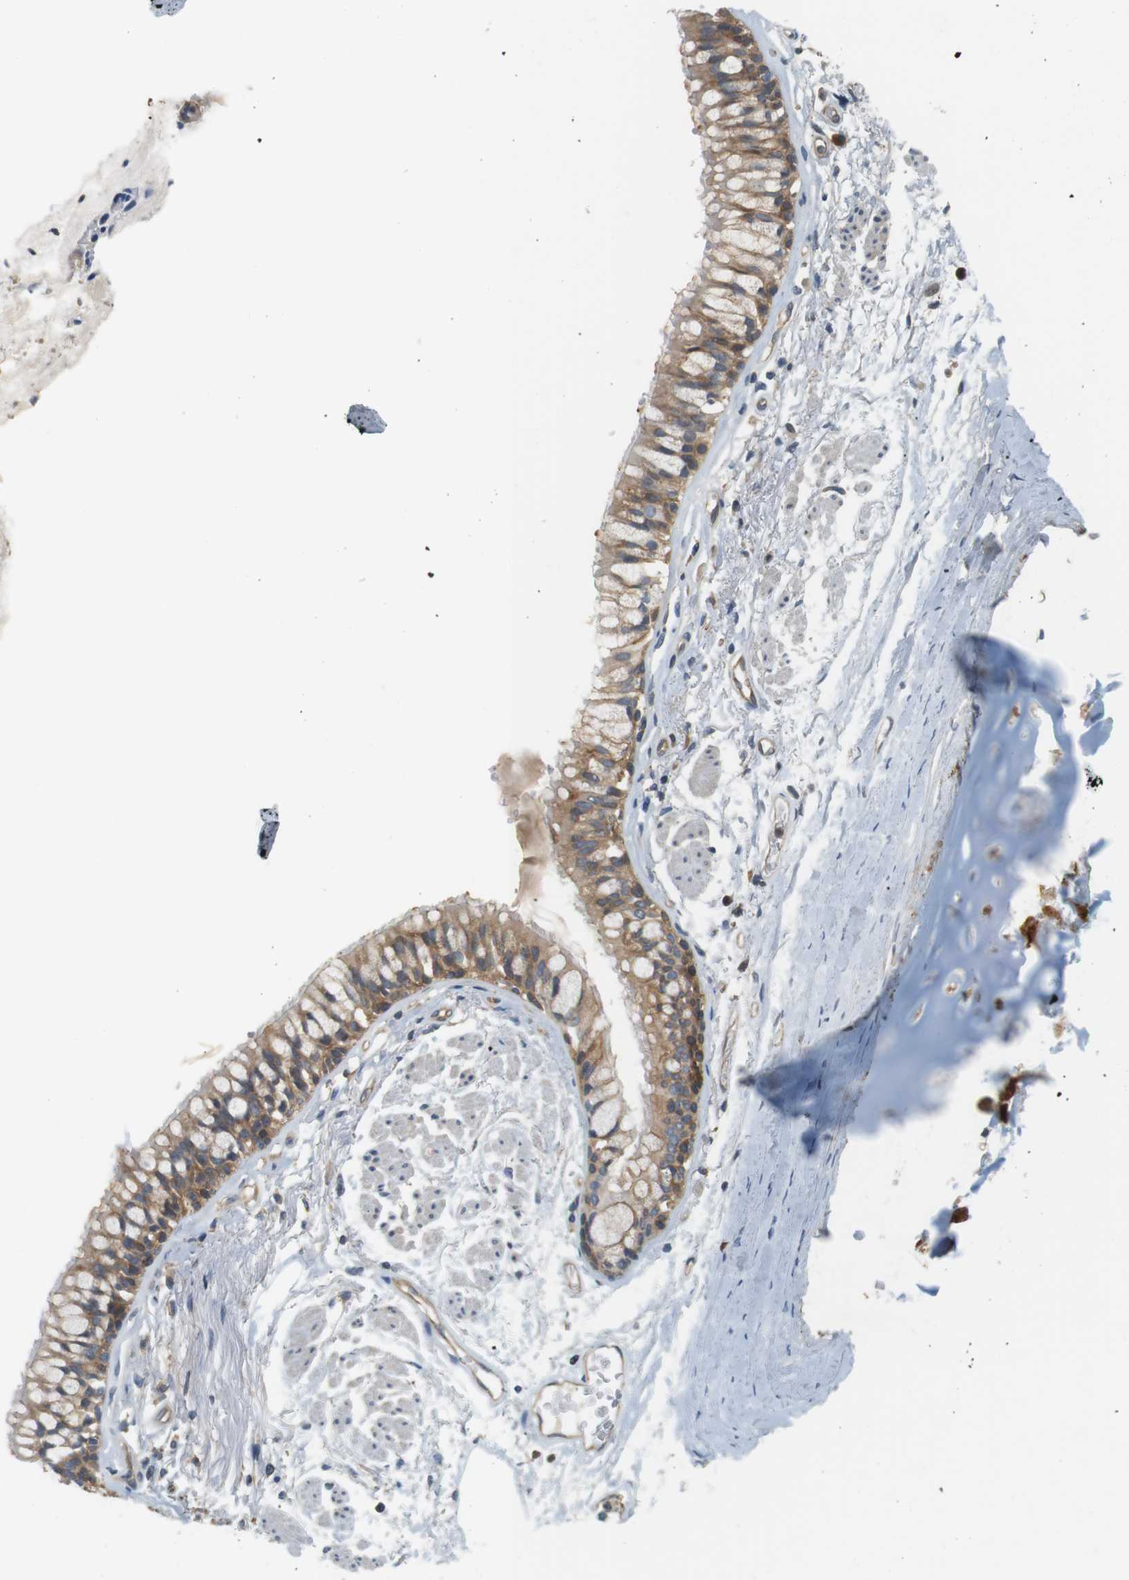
{"staining": {"intensity": "weak", "quantity": ">75%", "location": "cytoplasmic/membranous"}, "tissue": "adipose tissue", "cell_type": "Adipocytes", "image_type": "normal", "snomed": [{"axis": "morphology", "description": "Normal tissue, NOS"}, {"axis": "topography", "description": "Cartilage tissue"}, {"axis": "topography", "description": "Bronchus"}], "caption": "Weak cytoplasmic/membranous expression is seen in approximately >75% of adipocytes in normal adipose tissue.", "gene": "SH3GLB1", "patient": {"sex": "female", "age": 73}}